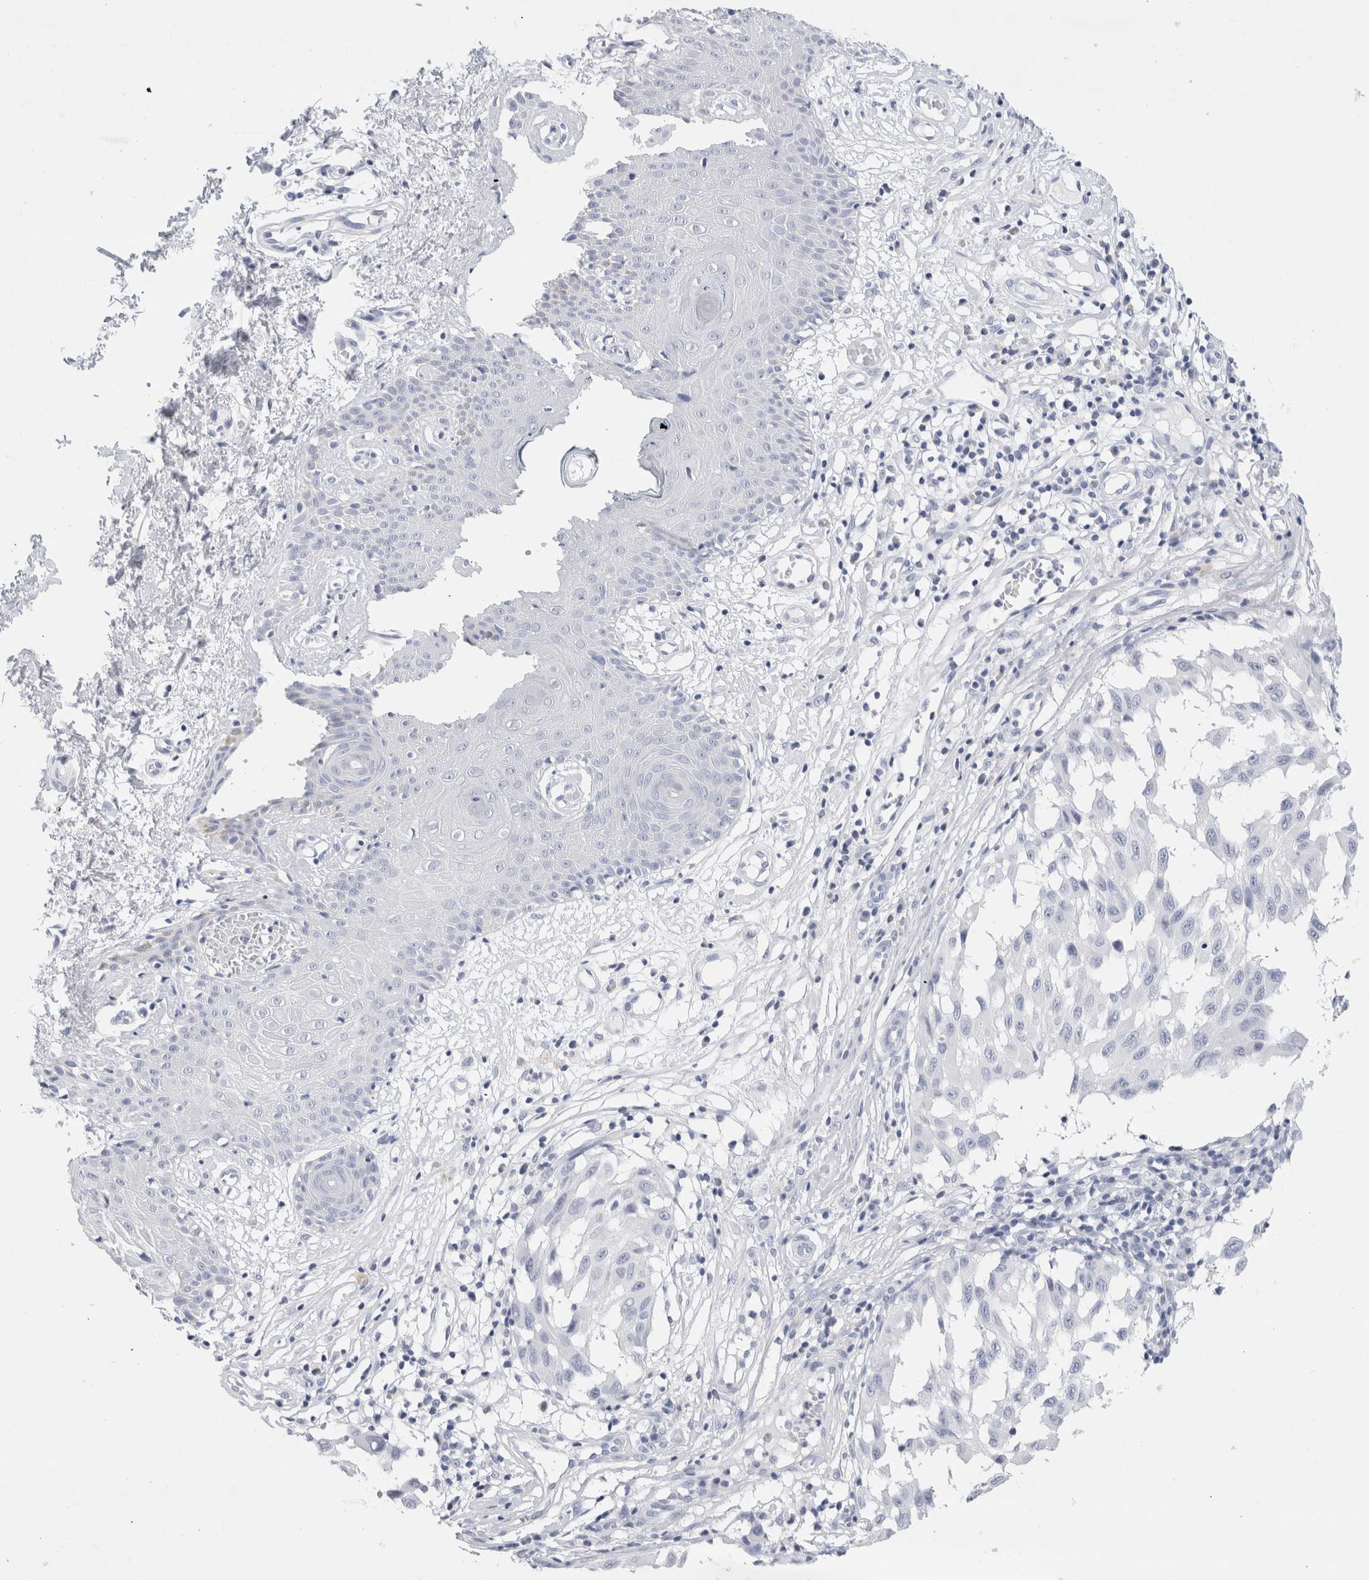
{"staining": {"intensity": "negative", "quantity": "none", "location": "none"}, "tissue": "melanoma", "cell_type": "Tumor cells", "image_type": "cancer", "snomed": [{"axis": "morphology", "description": "Malignant melanoma, NOS"}, {"axis": "topography", "description": "Skin"}], "caption": "Tumor cells show no significant protein staining in melanoma.", "gene": "ECHDC2", "patient": {"sex": "male", "age": 30}}